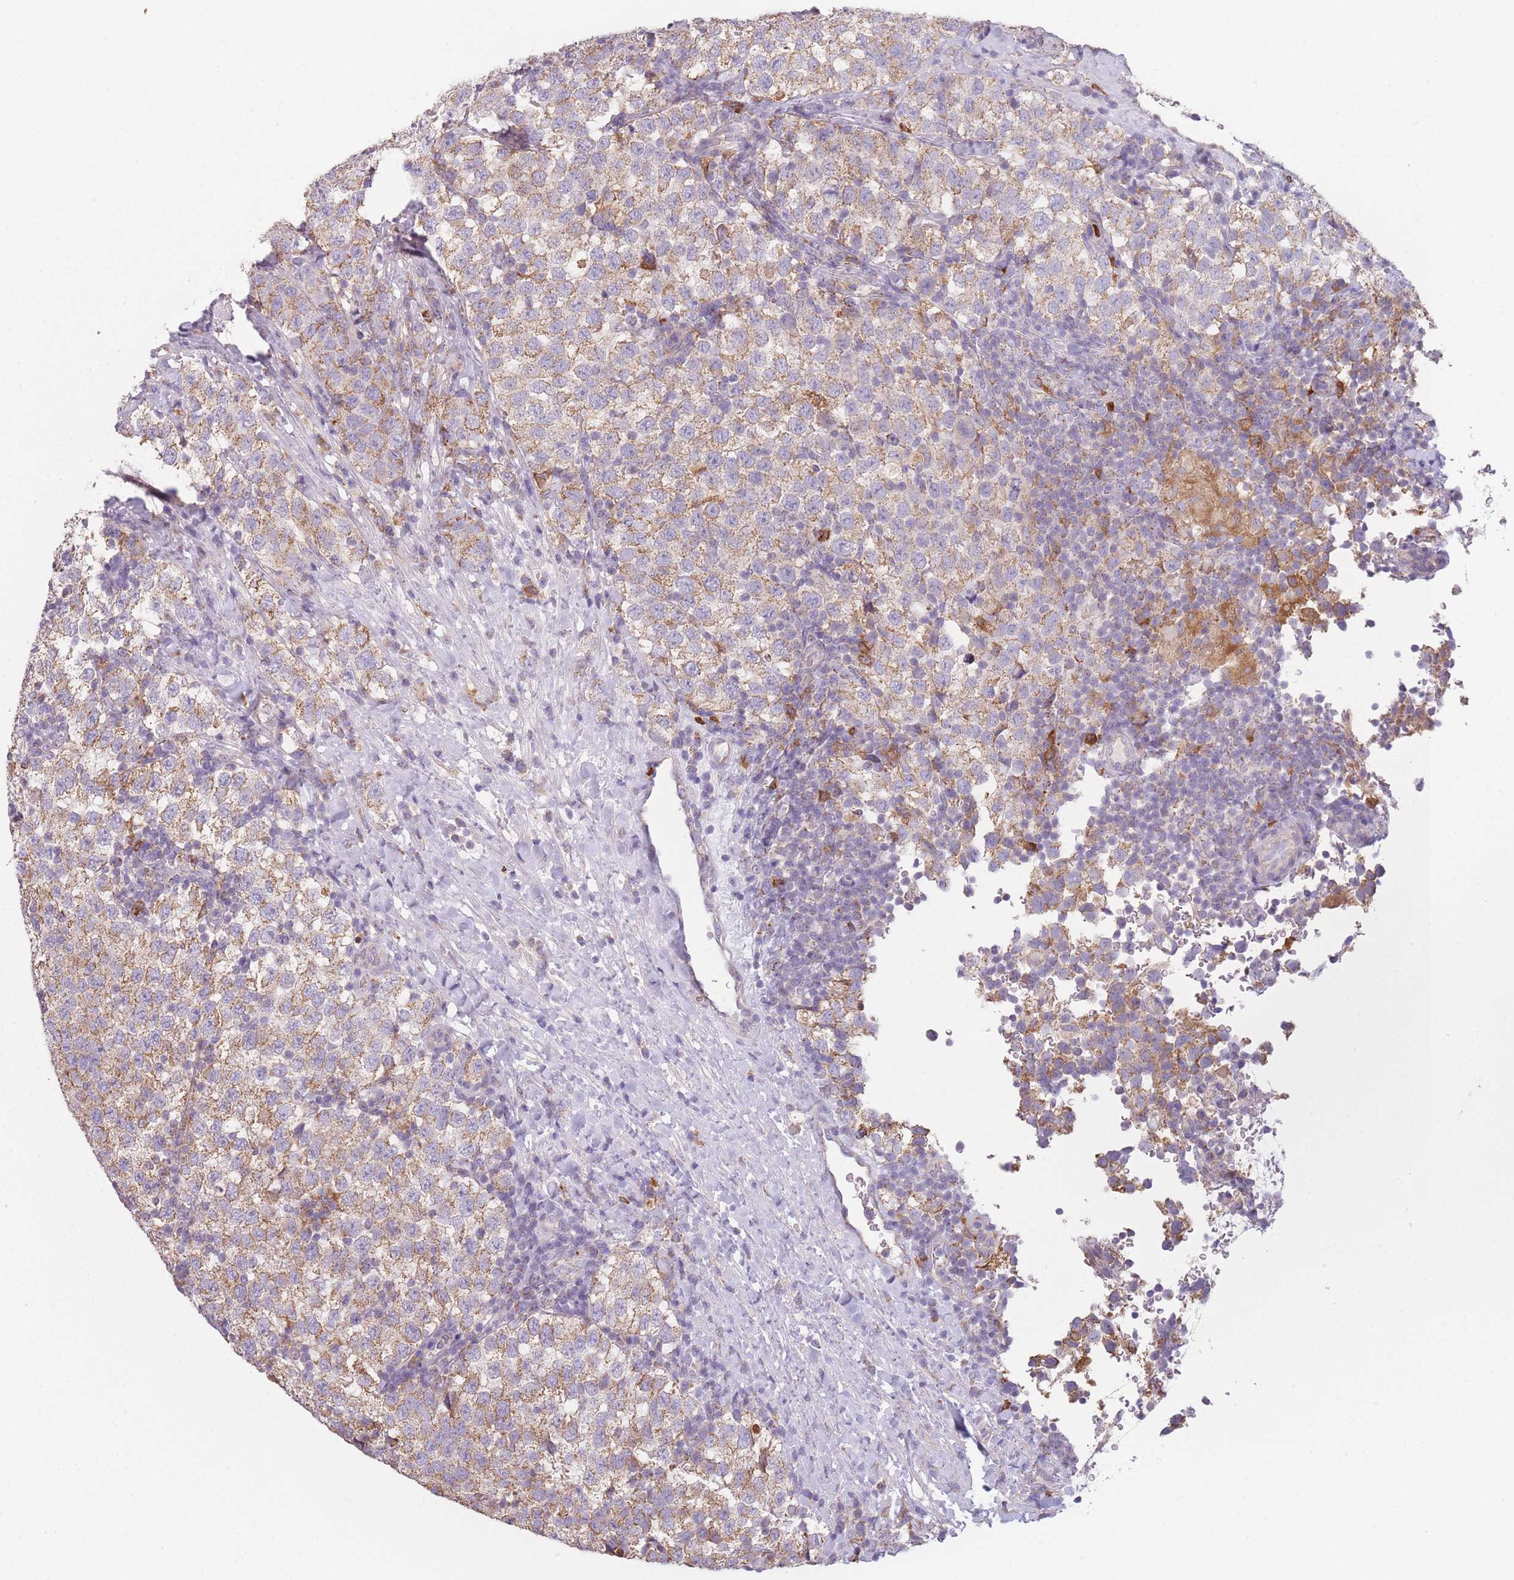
{"staining": {"intensity": "weak", "quantity": ">75%", "location": "cytoplasmic/membranous"}, "tissue": "testis cancer", "cell_type": "Tumor cells", "image_type": "cancer", "snomed": [{"axis": "morphology", "description": "Seminoma, NOS"}, {"axis": "topography", "description": "Testis"}], "caption": "Tumor cells show low levels of weak cytoplasmic/membranous expression in approximately >75% of cells in testis cancer (seminoma). The protein is stained brown, and the nuclei are stained in blue (DAB IHC with brightfield microscopy, high magnification).", "gene": "PRAM1", "patient": {"sex": "male", "age": 34}}